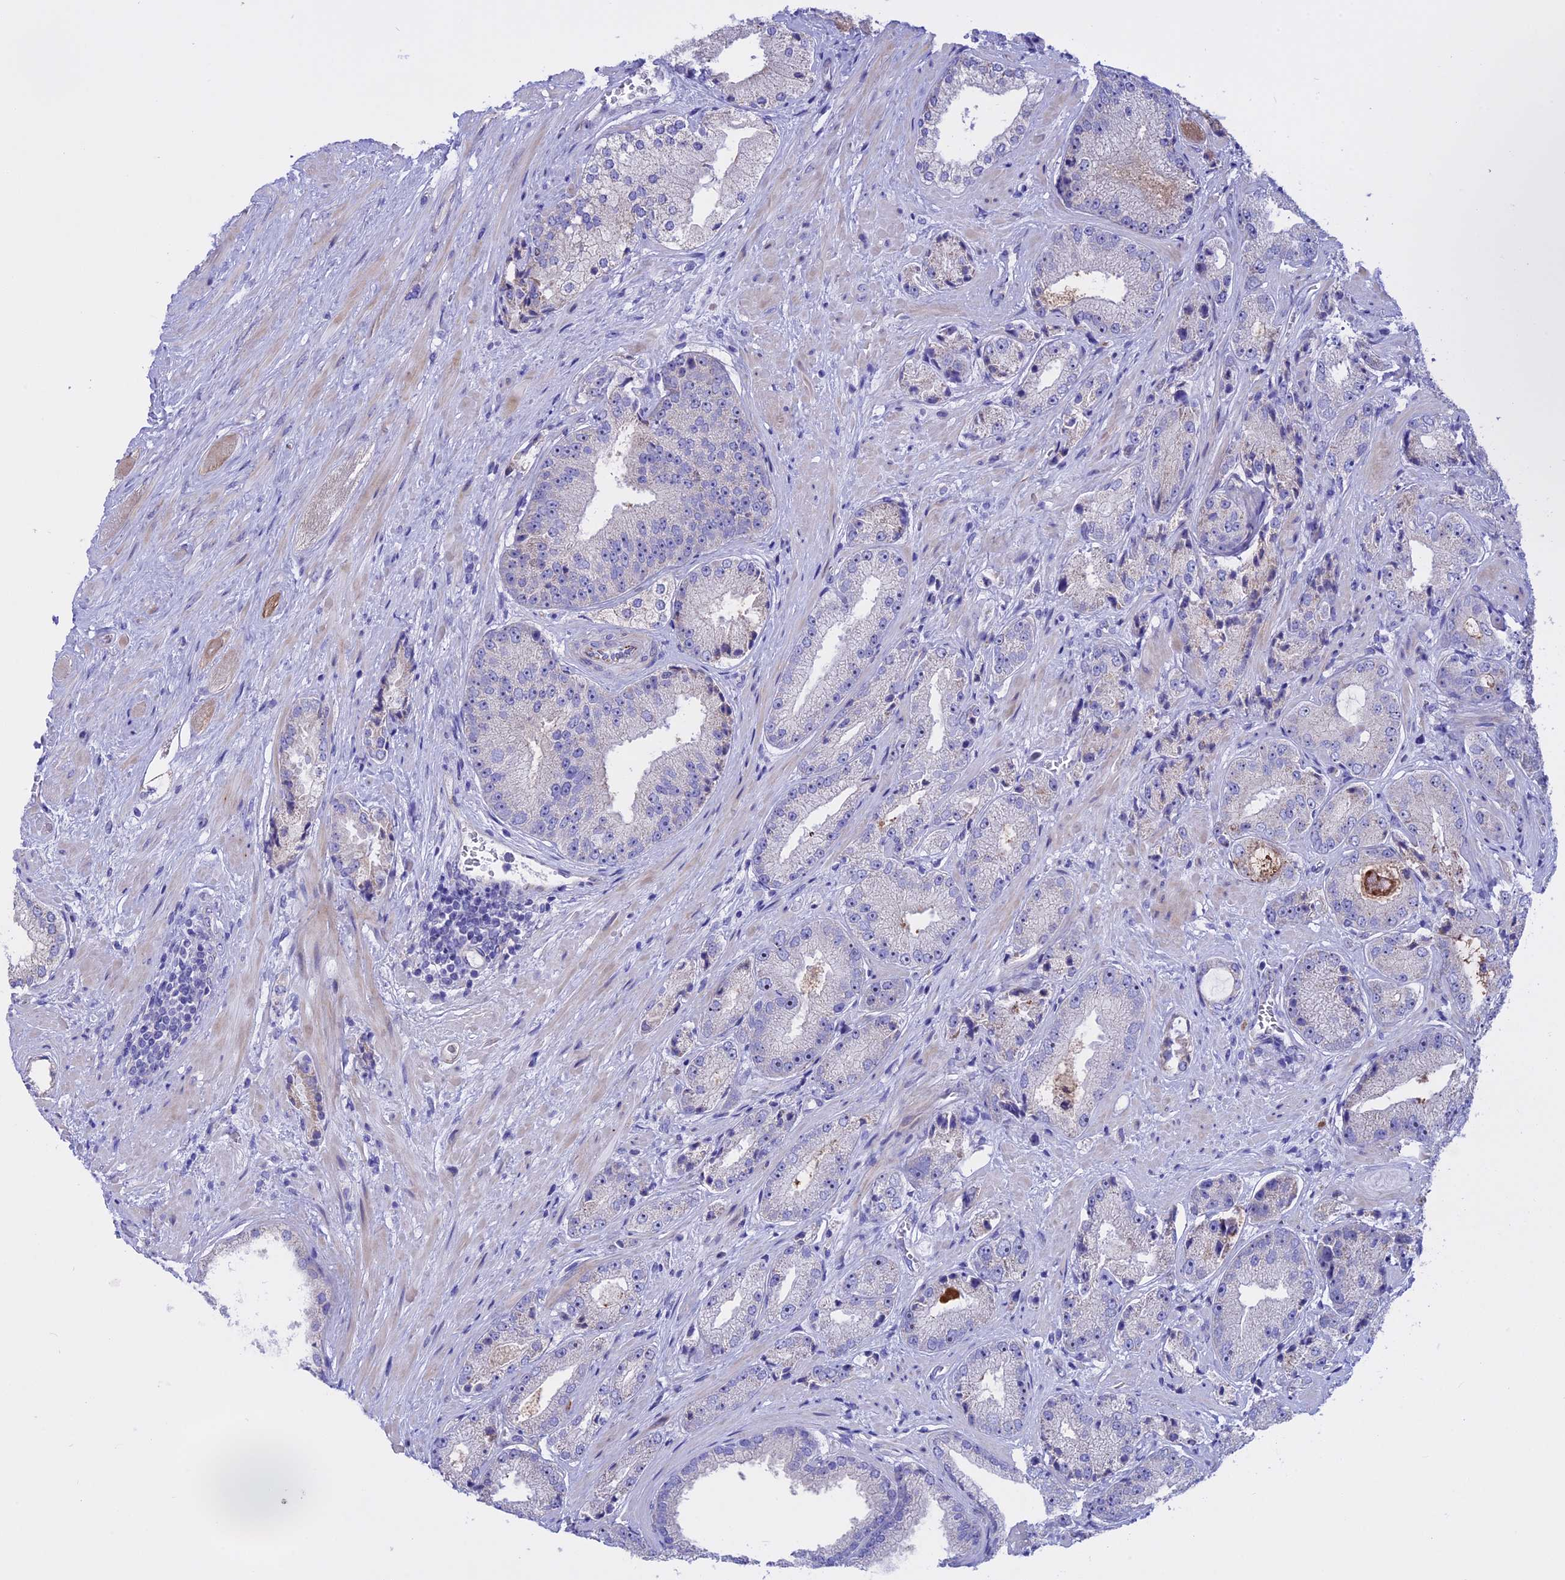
{"staining": {"intensity": "negative", "quantity": "none", "location": "none"}, "tissue": "prostate cancer", "cell_type": "Tumor cells", "image_type": "cancer", "snomed": [{"axis": "morphology", "description": "Adenocarcinoma, High grade"}, {"axis": "topography", "description": "Prostate"}], "caption": "High power microscopy micrograph of an IHC histopathology image of prostate cancer, revealing no significant staining in tumor cells.", "gene": "TMEM138", "patient": {"sex": "male", "age": 71}}